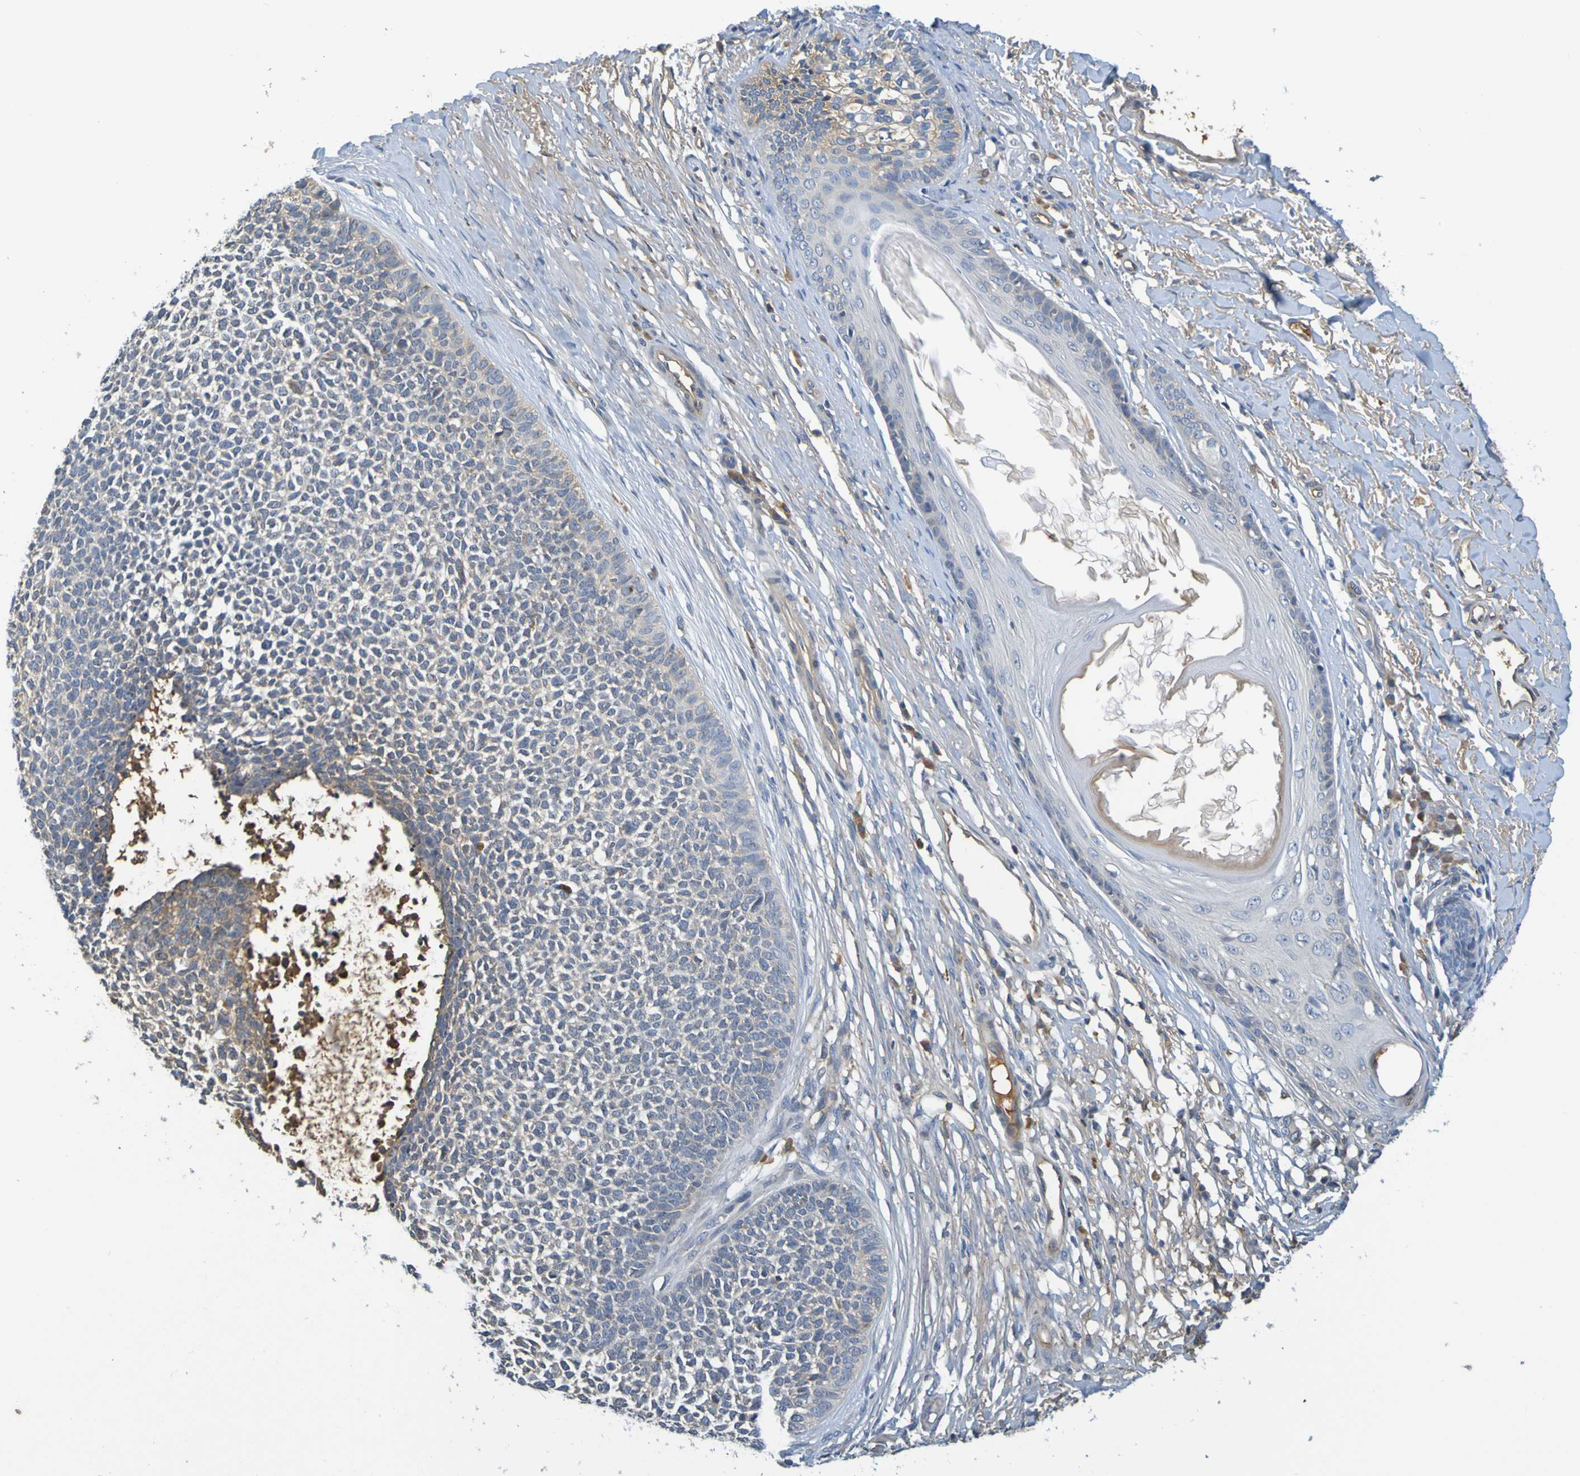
{"staining": {"intensity": "weak", "quantity": "<25%", "location": "cytoplasmic/membranous"}, "tissue": "skin cancer", "cell_type": "Tumor cells", "image_type": "cancer", "snomed": [{"axis": "morphology", "description": "Basal cell carcinoma"}, {"axis": "topography", "description": "Skin"}], "caption": "Skin cancer was stained to show a protein in brown. There is no significant expression in tumor cells. Brightfield microscopy of immunohistochemistry stained with DAB (brown) and hematoxylin (blue), captured at high magnification.", "gene": "C1QA", "patient": {"sex": "female", "age": 84}}